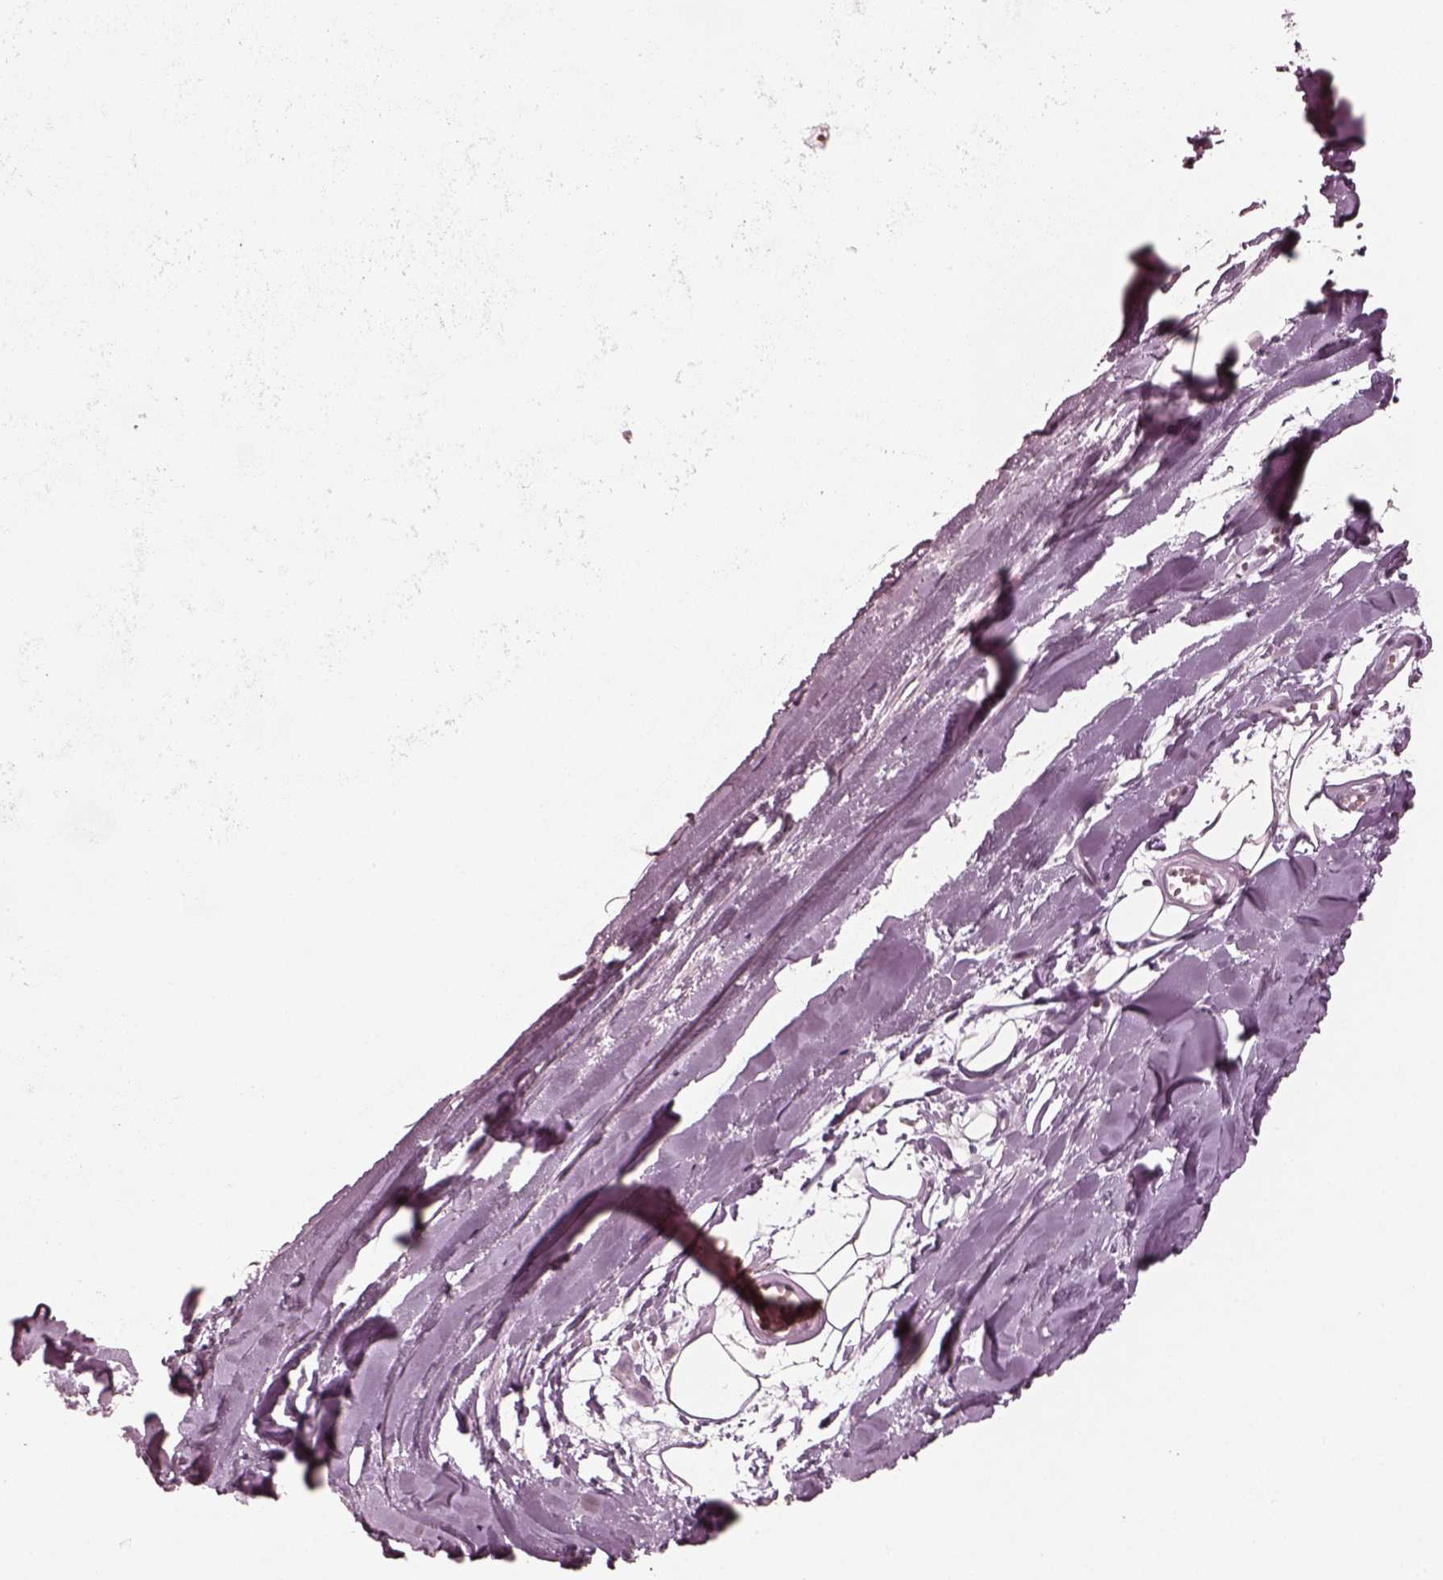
{"staining": {"intensity": "negative", "quantity": "none", "location": "none"}, "tissue": "adipose tissue", "cell_type": "Adipocytes", "image_type": "normal", "snomed": [{"axis": "morphology", "description": "Normal tissue, NOS"}, {"axis": "morphology", "description": "Squamous cell carcinoma, NOS"}, {"axis": "topography", "description": "Cartilage tissue"}, {"axis": "topography", "description": "Bronchus"}, {"axis": "topography", "description": "Lung"}], "caption": "This is an immunohistochemistry (IHC) histopathology image of benign human adipose tissue. There is no positivity in adipocytes.", "gene": "ENSG00000289258", "patient": {"sex": "male", "age": 66}}